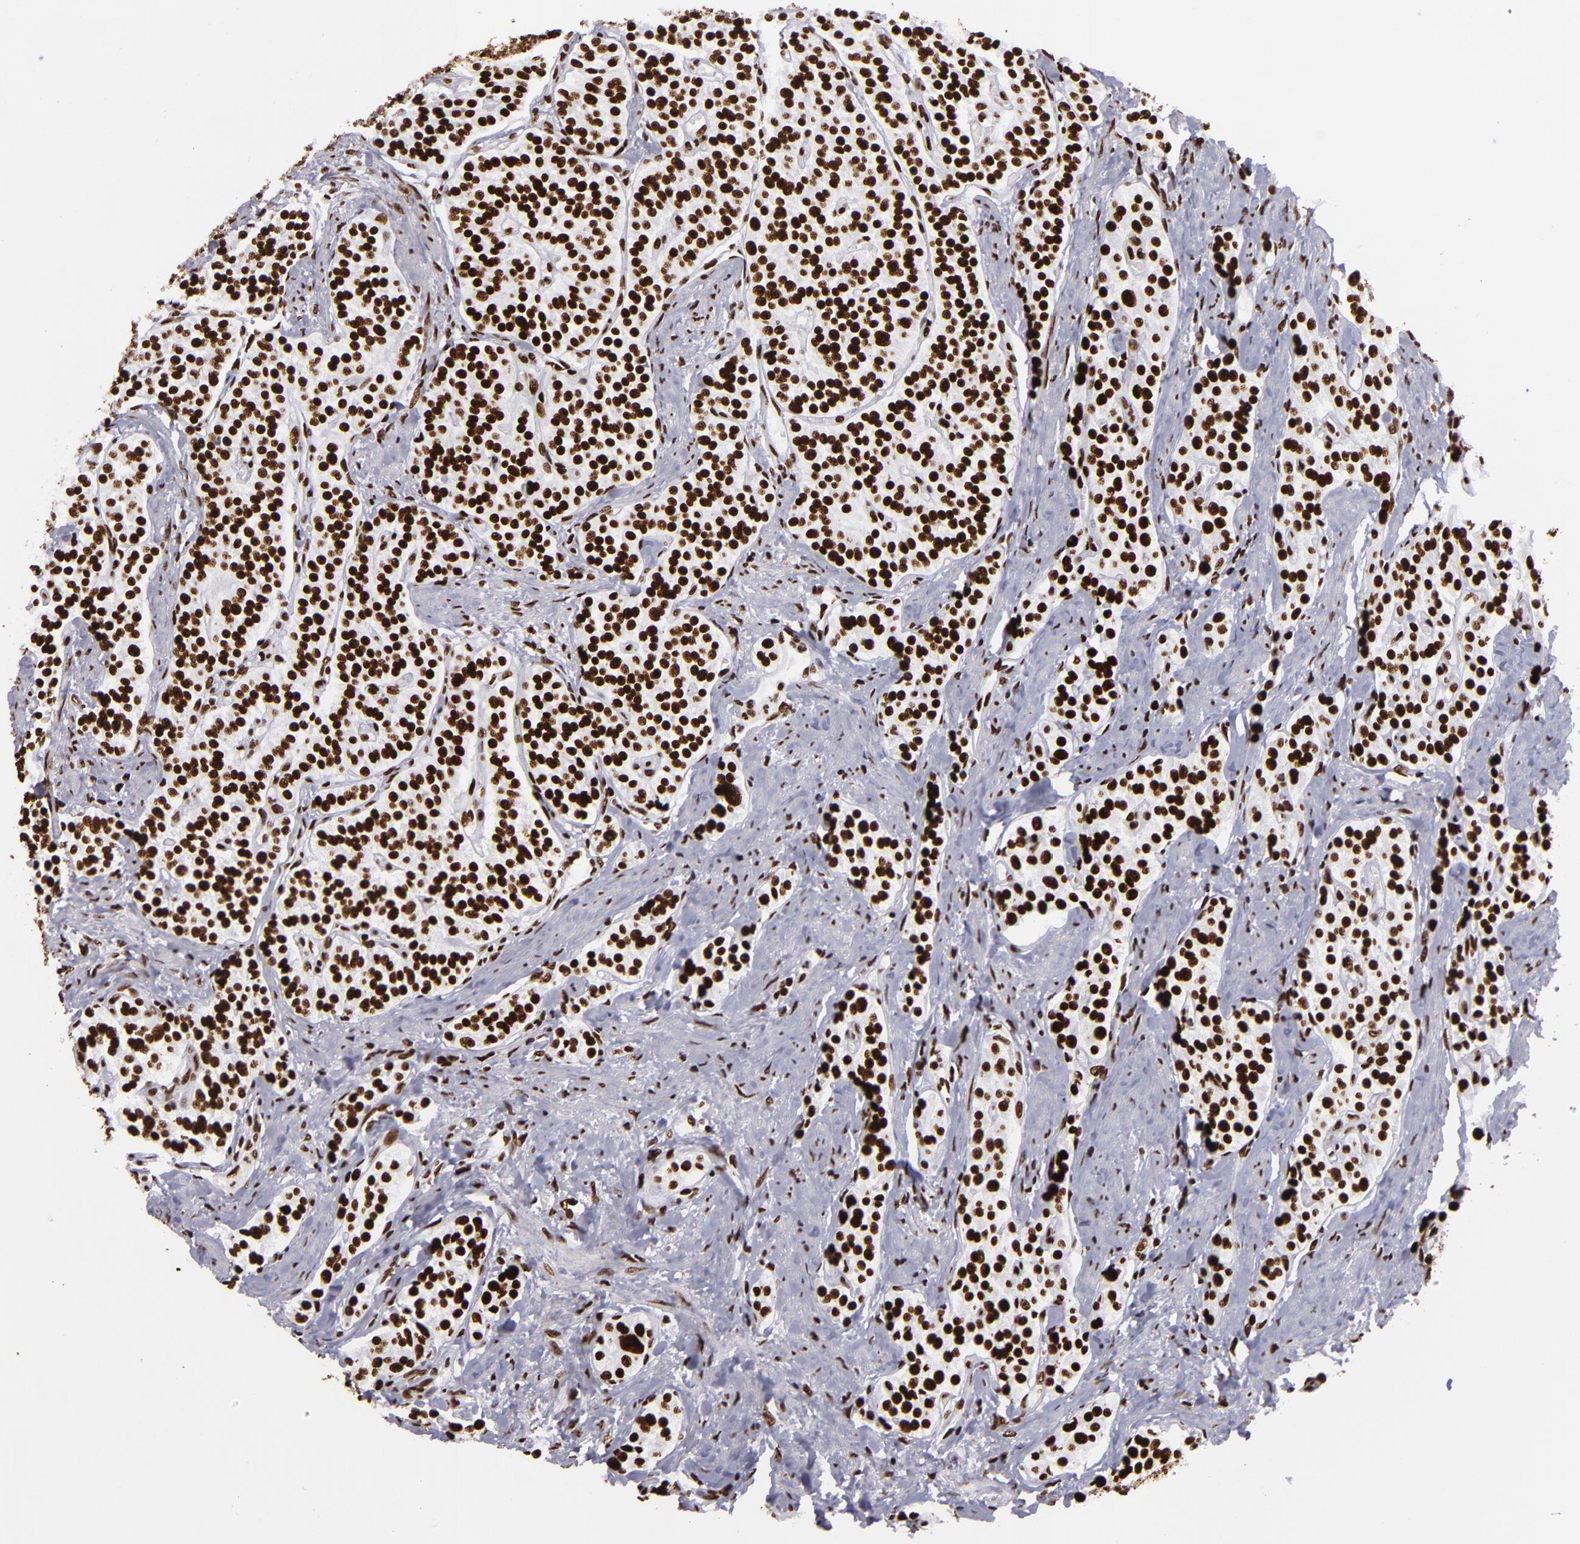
{"staining": {"intensity": "strong", "quantity": ">75%", "location": "nuclear"}, "tissue": "carcinoid", "cell_type": "Tumor cells", "image_type": "cancer", "snomed": [{"axis": "morphology", "description": "Carcinoid, malignant, NOS"}, {"axis": "topography", "description": "Stomach"}], "caption": "Human carcinoid (malignant) stained with a protein marker displays strong staining in tumor cells.", "gene": "SAFB", "patient": {"sex": "female", "age": 76}}